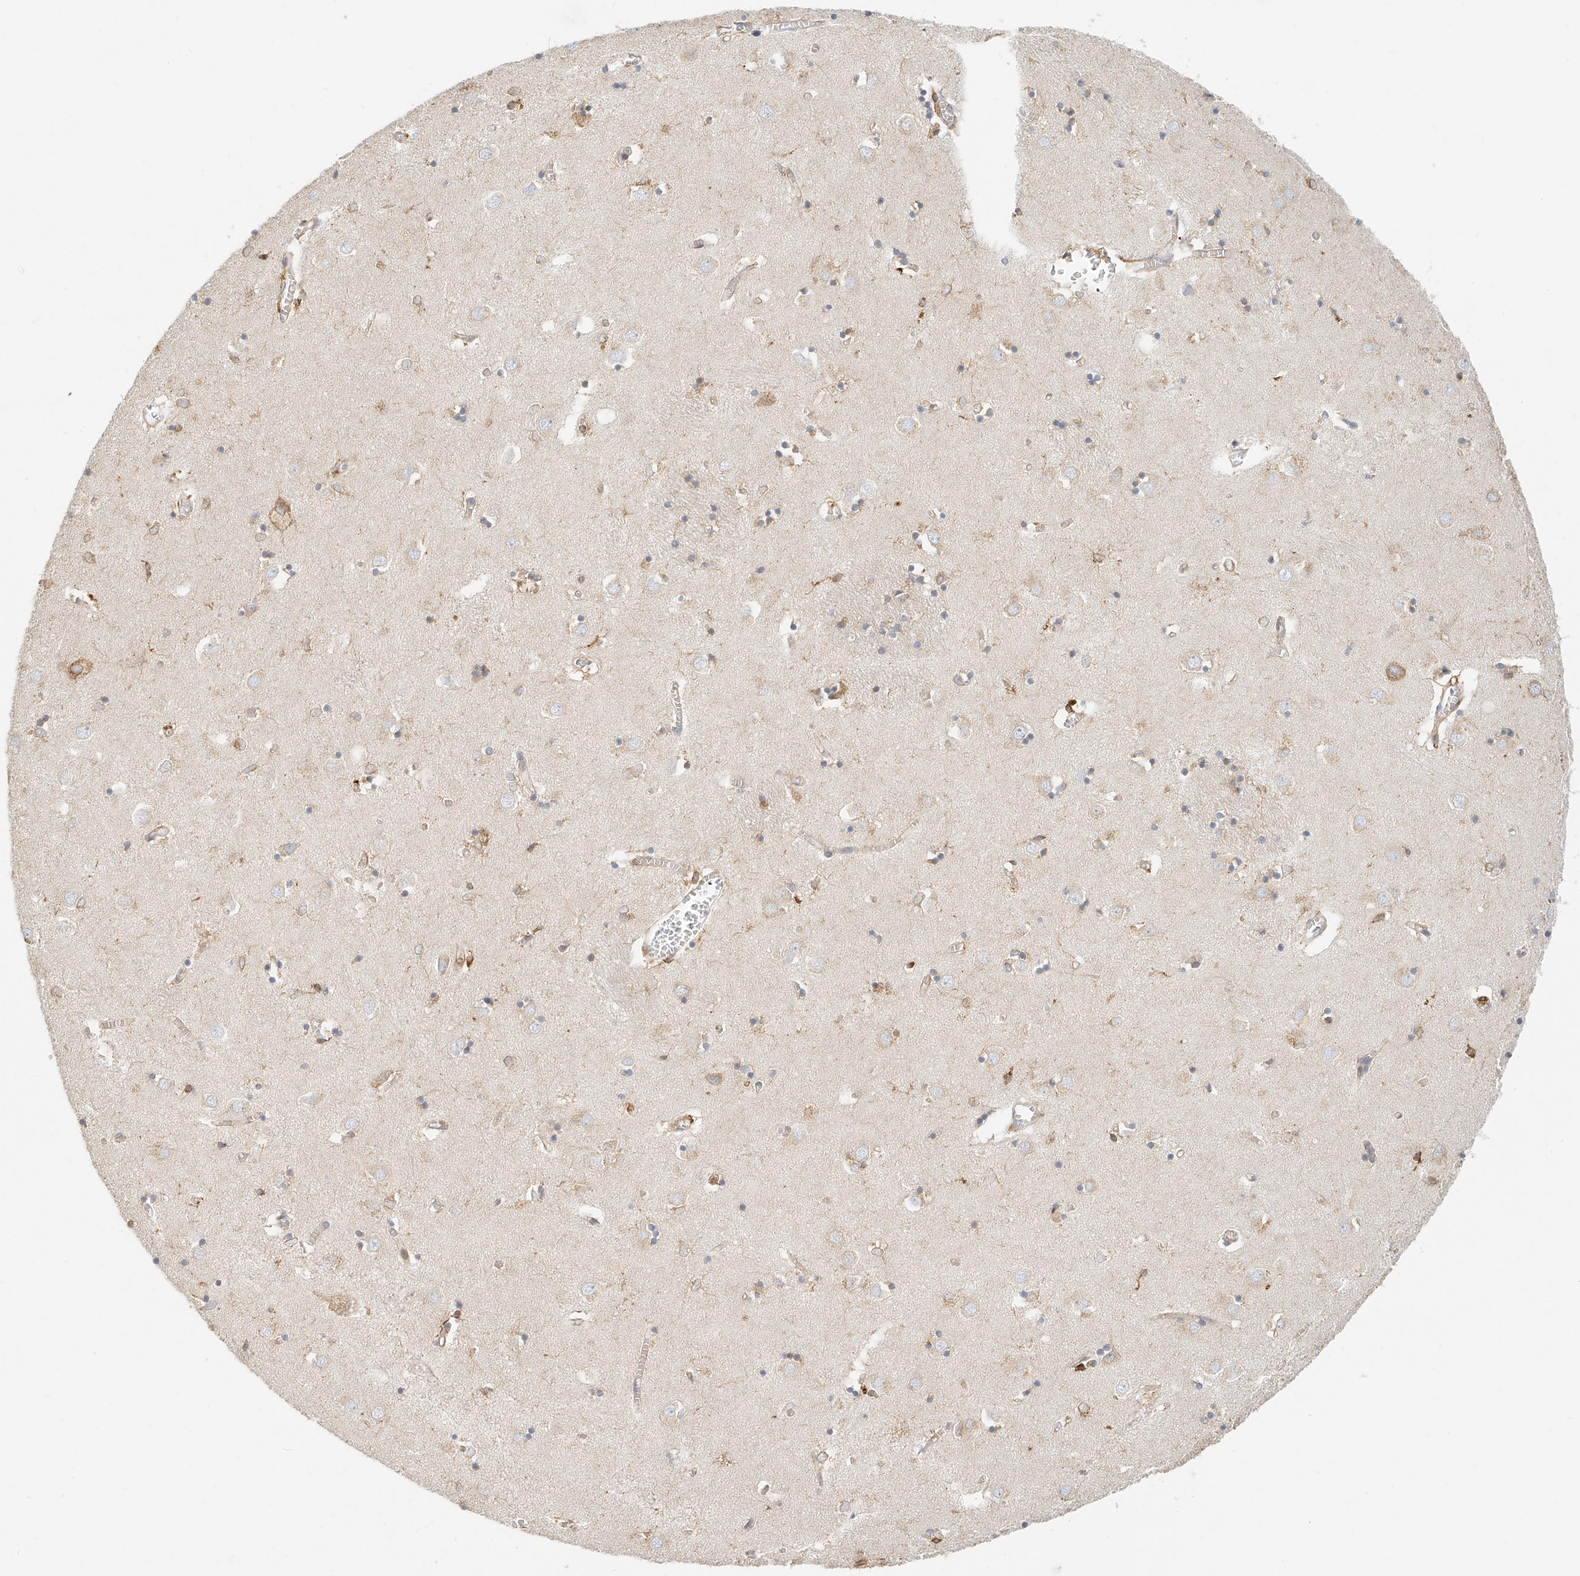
{"staining": {"intensity": "moderate", "quantity": "<25%", "location": "cytoplasmic/membranous"}, "tissue": "caudate", "cell_type": "Glial cells", "image_type": "normal", "snomed": [{"axis": "morphology", "description": "Normal tissue, NOS"}, {"axis": "topography", "description": "Lateral ventricle wall"}], "caption": "This micrograph exhibits normal caudate stained with immunohistochemistry (IHC) to label a protein in brown. The cytoplasmic/membranous of glial cells show moderate positivity for the protein. Nuclei are counter-stained blue.", "gene": "DHRS7", "patient": {"sex": "male", "age": 70}}